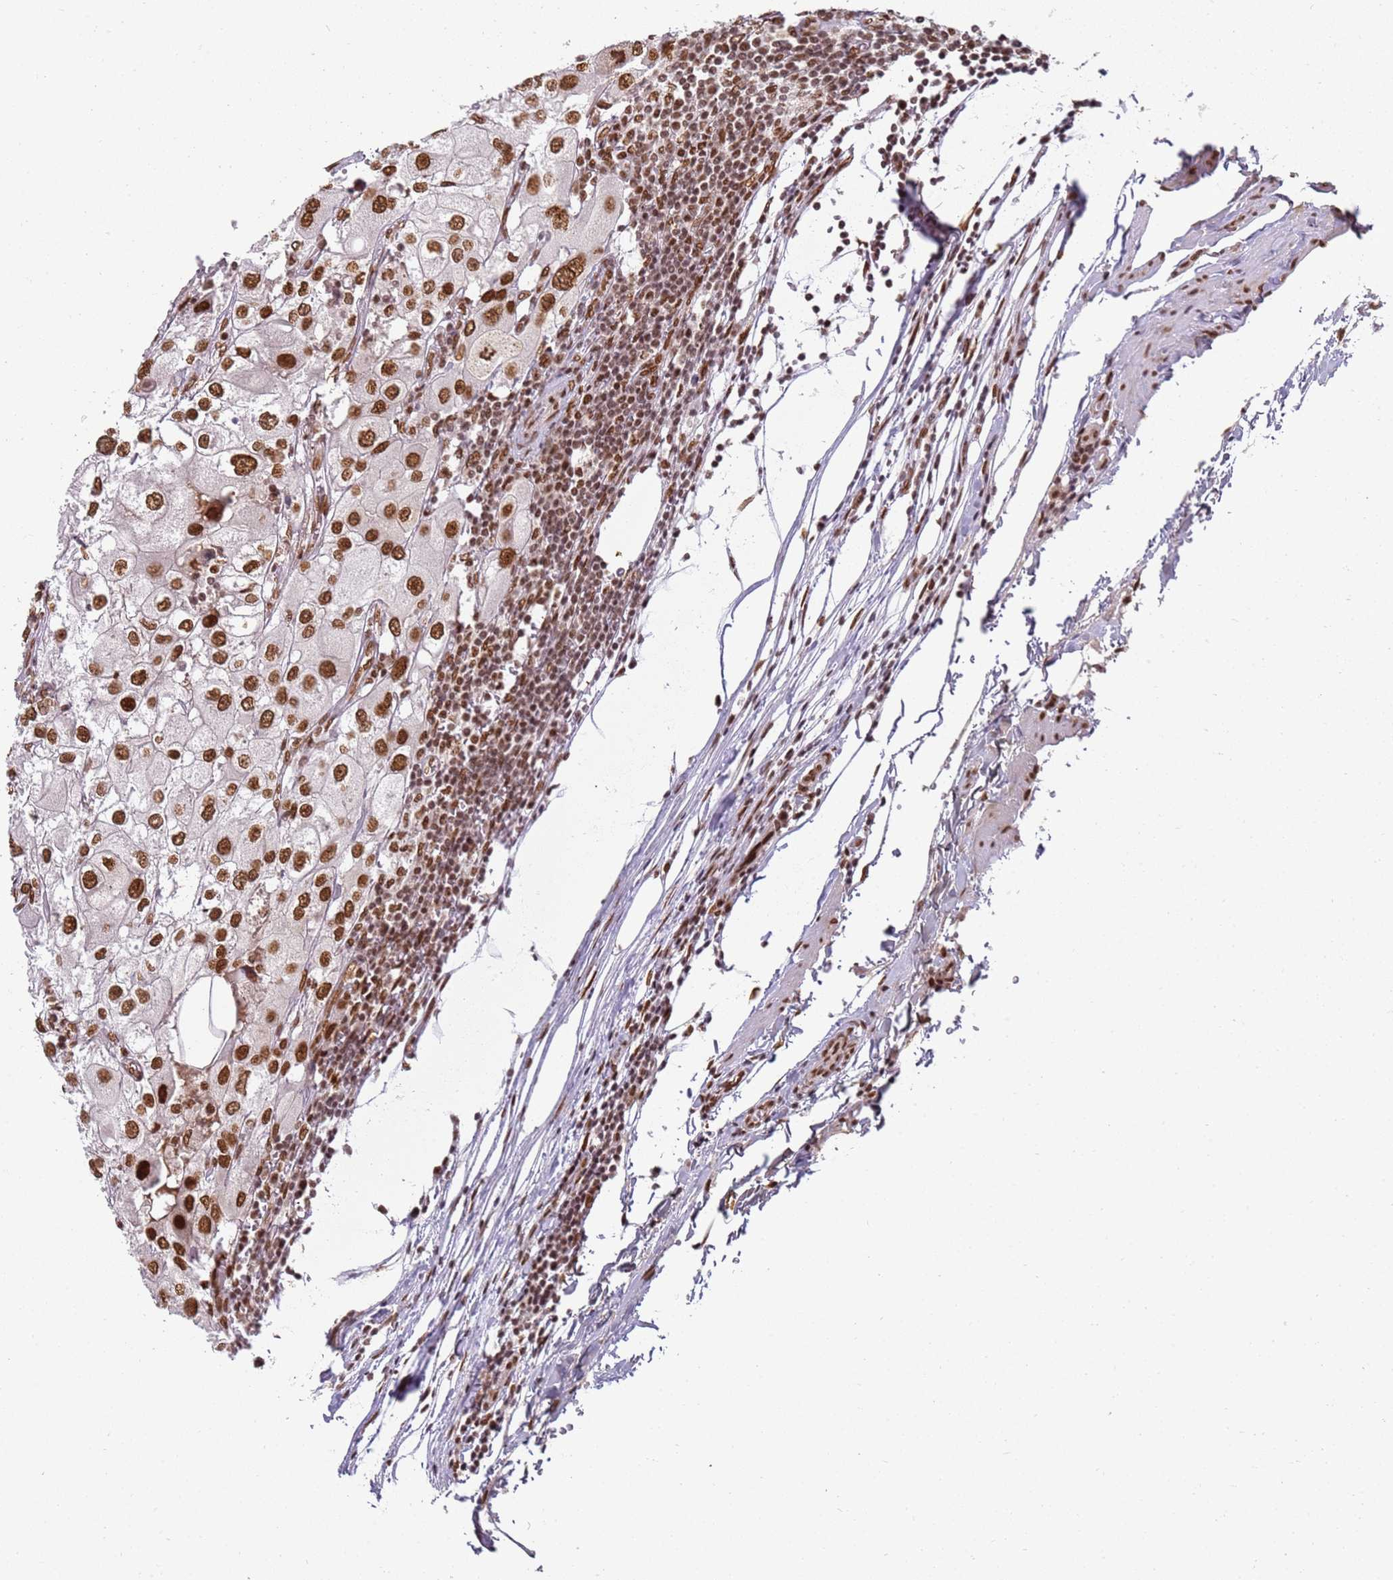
{"staining": {"intensity": "moderate", "quantity": ">75%", "location": "nuclear"}, "tissue": "urothelial cancer", "cell_type": "Tumor cells", "image_type": "cancer", "snomed": [{"axis": "morphology", "description": "Urothelial carcinoma, High grade"}, {"axis": "topography", "description": "Urinary bladder"}], "caption": "A brown stain labels moderate nuclear positivity of a protein in high-grade urothelial carcinoma tumor cells.", "gene": "TENT4A", "patient": {"sex": "male", "age": 64}}